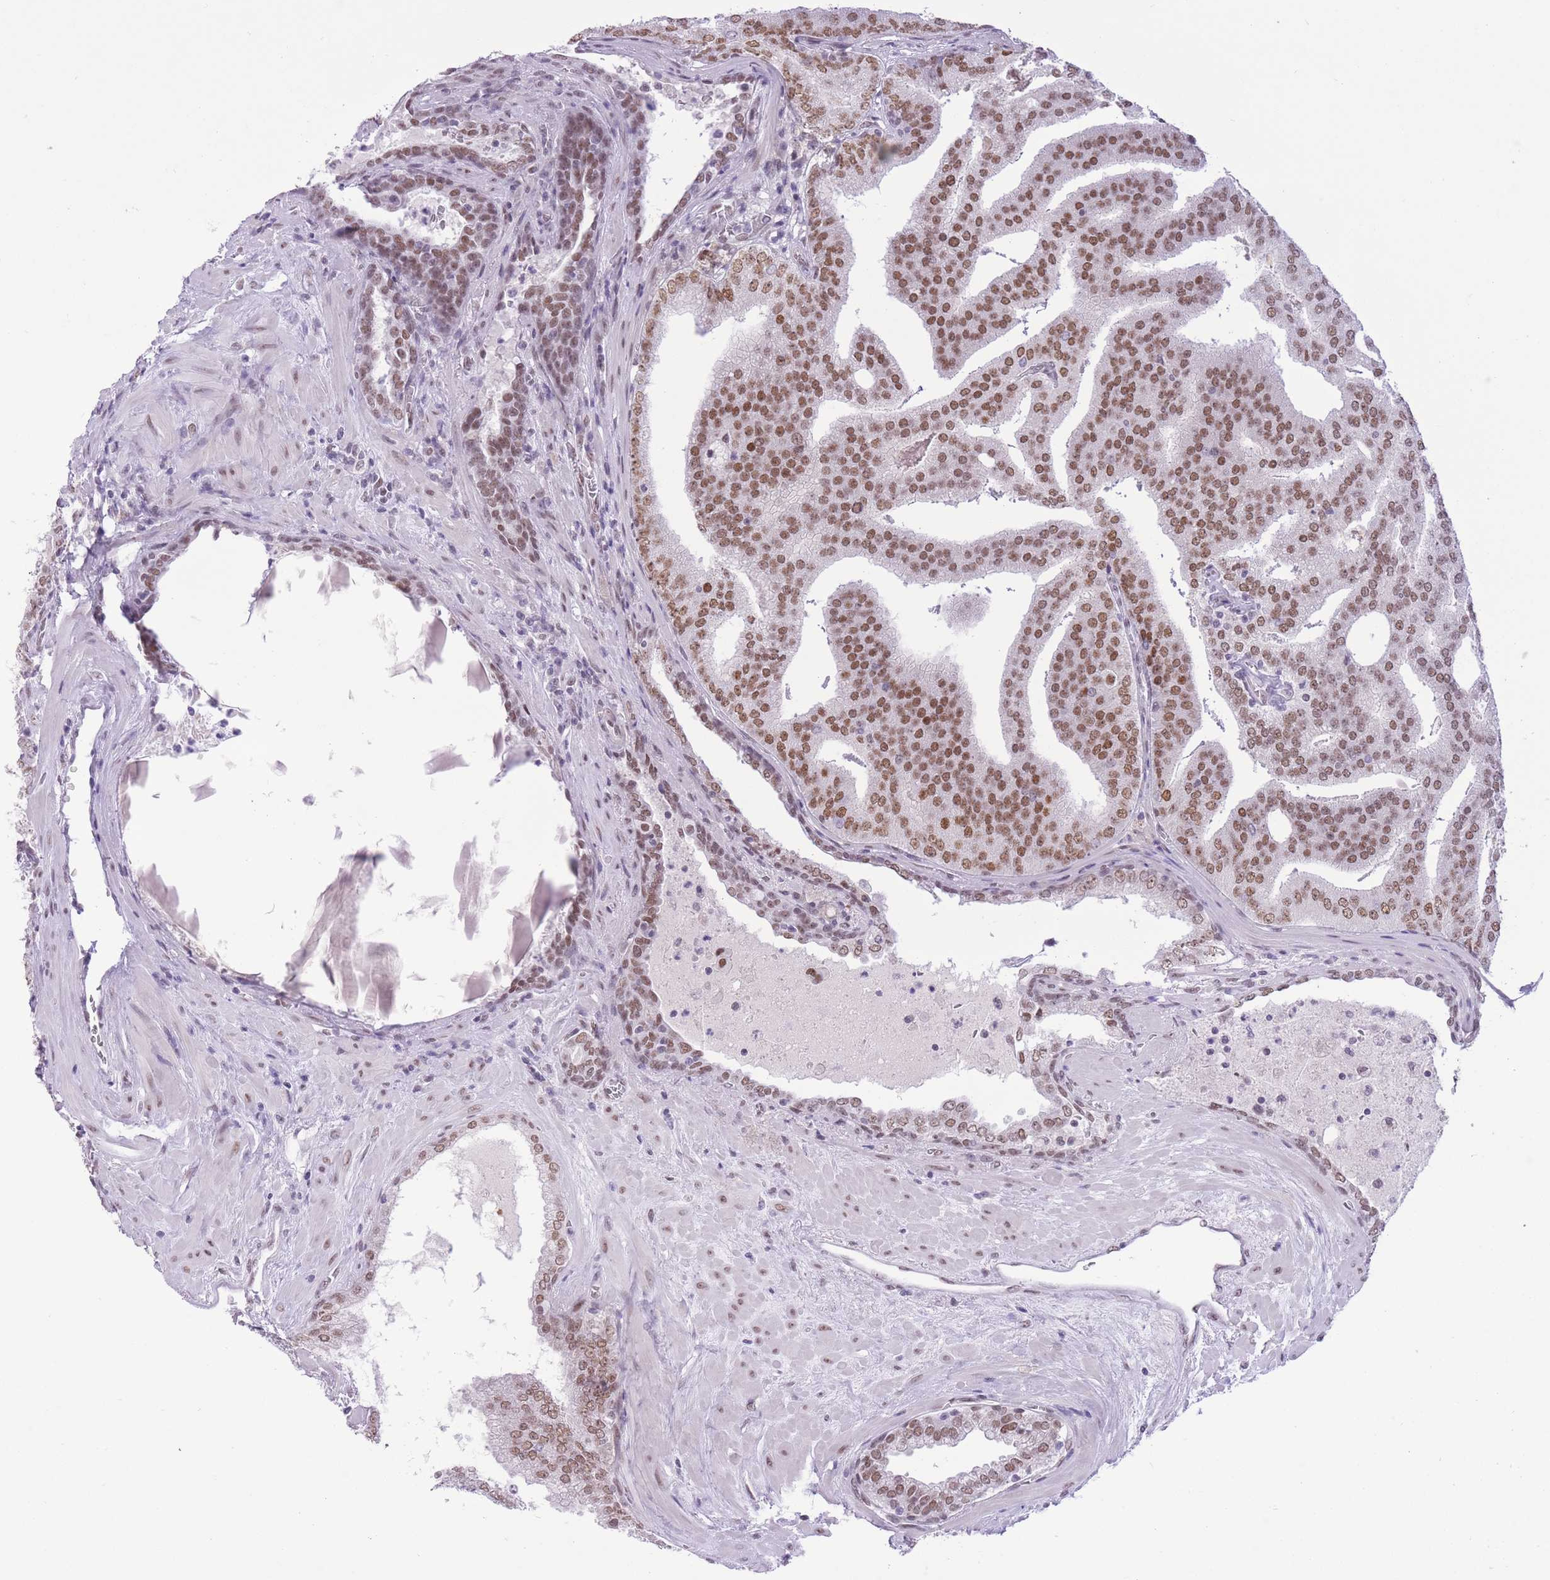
{"staining": {"intensity": "moderate", "quantity": ">75%", "location": "nuclear"}, "tissue": "prostate cancer", "cell_type": "Tumor cells", "image_type": "cancer", "snomed": [{"axis": "morphology", "description": "Adenocarcinoma, High grade"}, {"axis": "topography", "description": "Prostate"}], "caption": "Immunohistochemistry (DAB (3,3'-diaminobenzidine)) staining of adenocarcinoma (high-grade) (prostate) shows moderate nuclear protein expression in approximately >75% of tumor cells.", "gene": "ZBED5", "patient": {"sex": "male", "age": 68}}